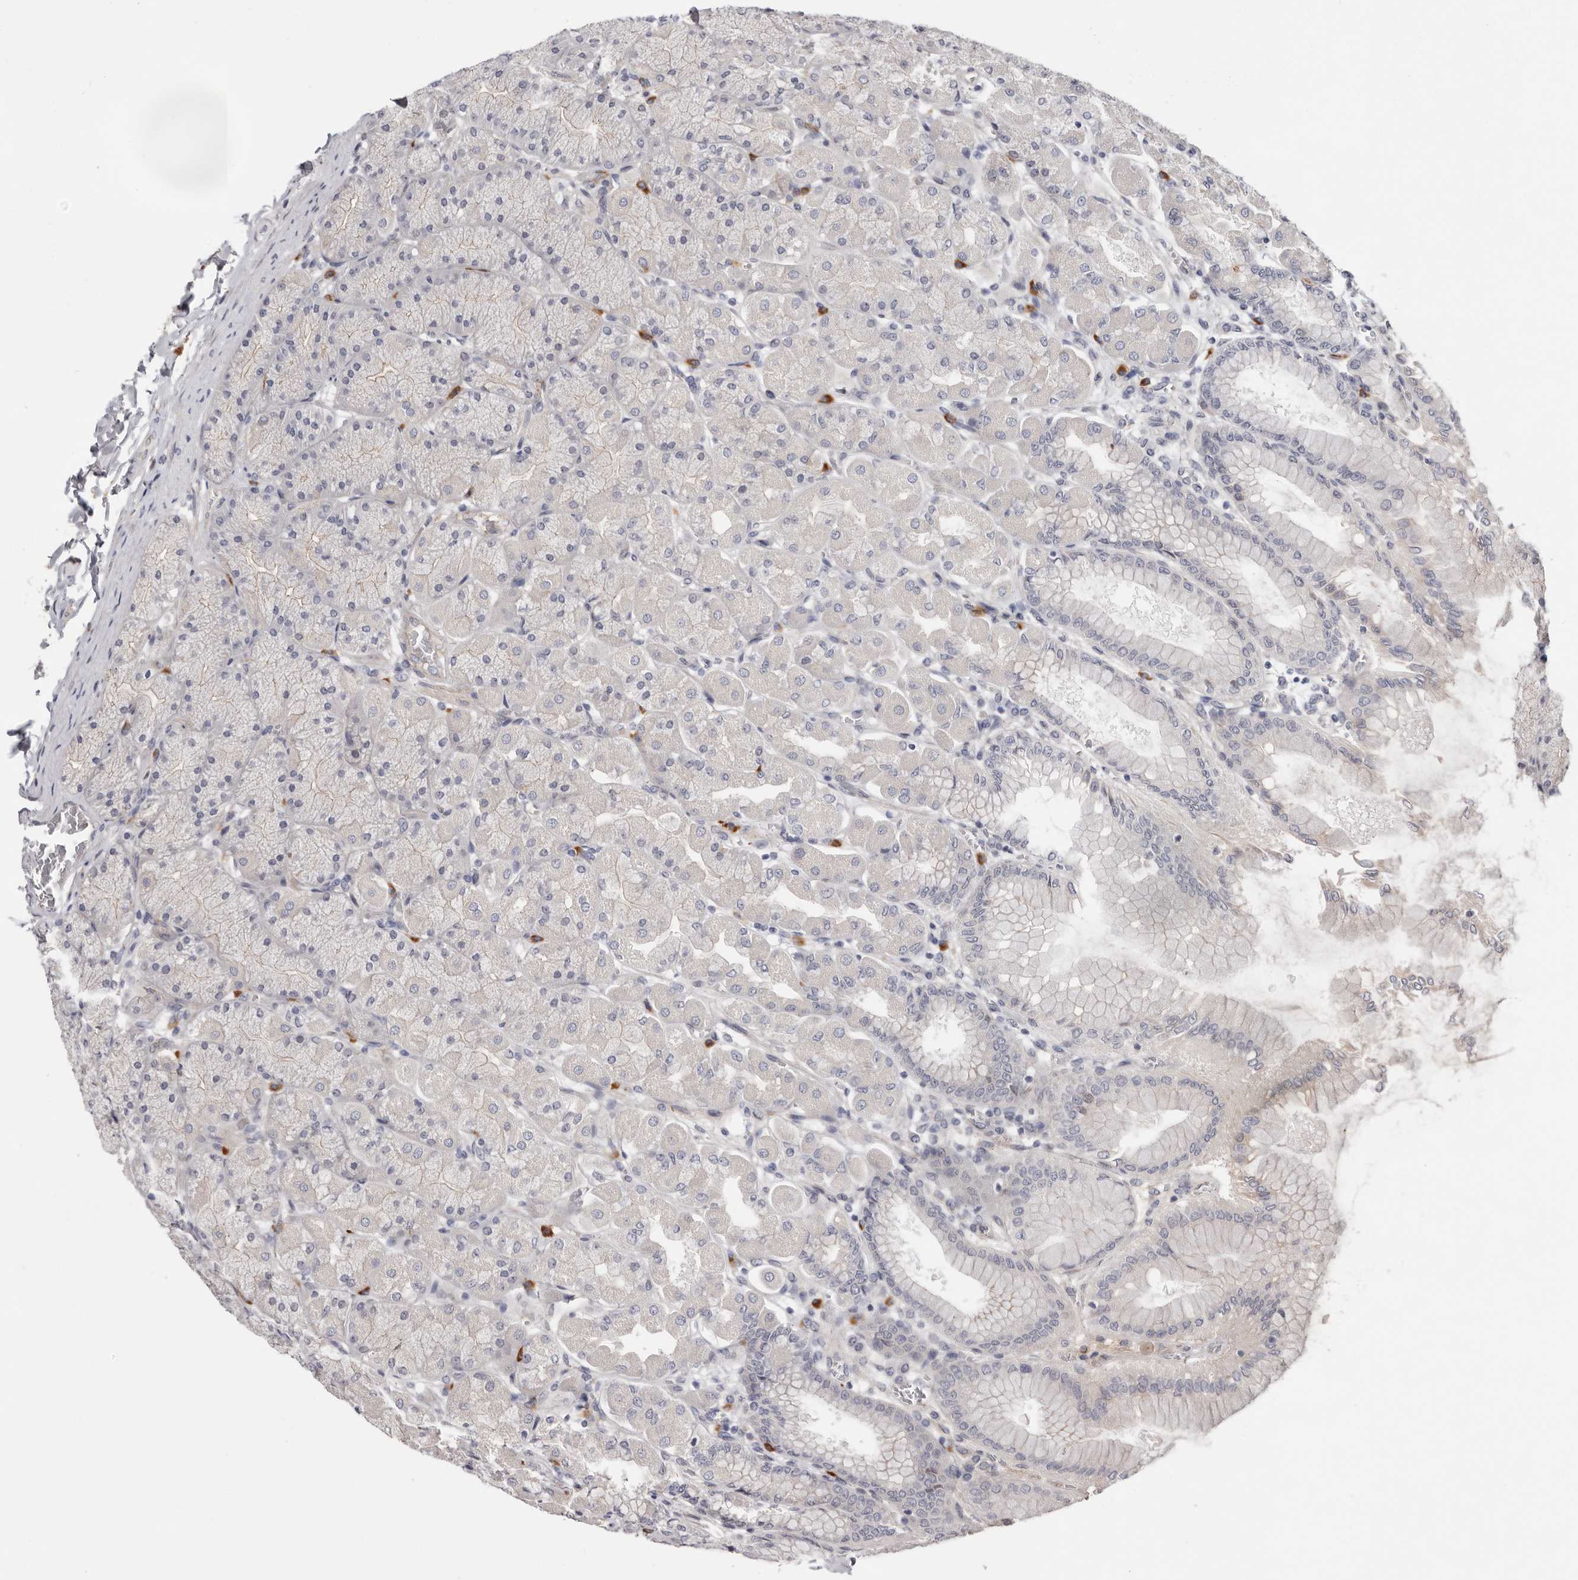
{"staining": {"intensity": "moderate", "quantity": "25%-75%", "location": "cytoplasmic/membranous"}, "tissue": "stomach", "cell_type": "Glandular cells", "image_type": "normal", "snomed": [{"axis": "morphology", "description": "Normal tissue, NOS"}, {"axis": "topography", "description": "Stomach, upper"}], "caption": "Stomach was stained to show a protein in brown. There is medium levels of moderate cytoplasmic/membranous positivity in approximately 25%-75% of glandular cells. Nuclei are stained in blue.", "gene": "USH1C", "patient": {"sex": "female", "age": 56}}